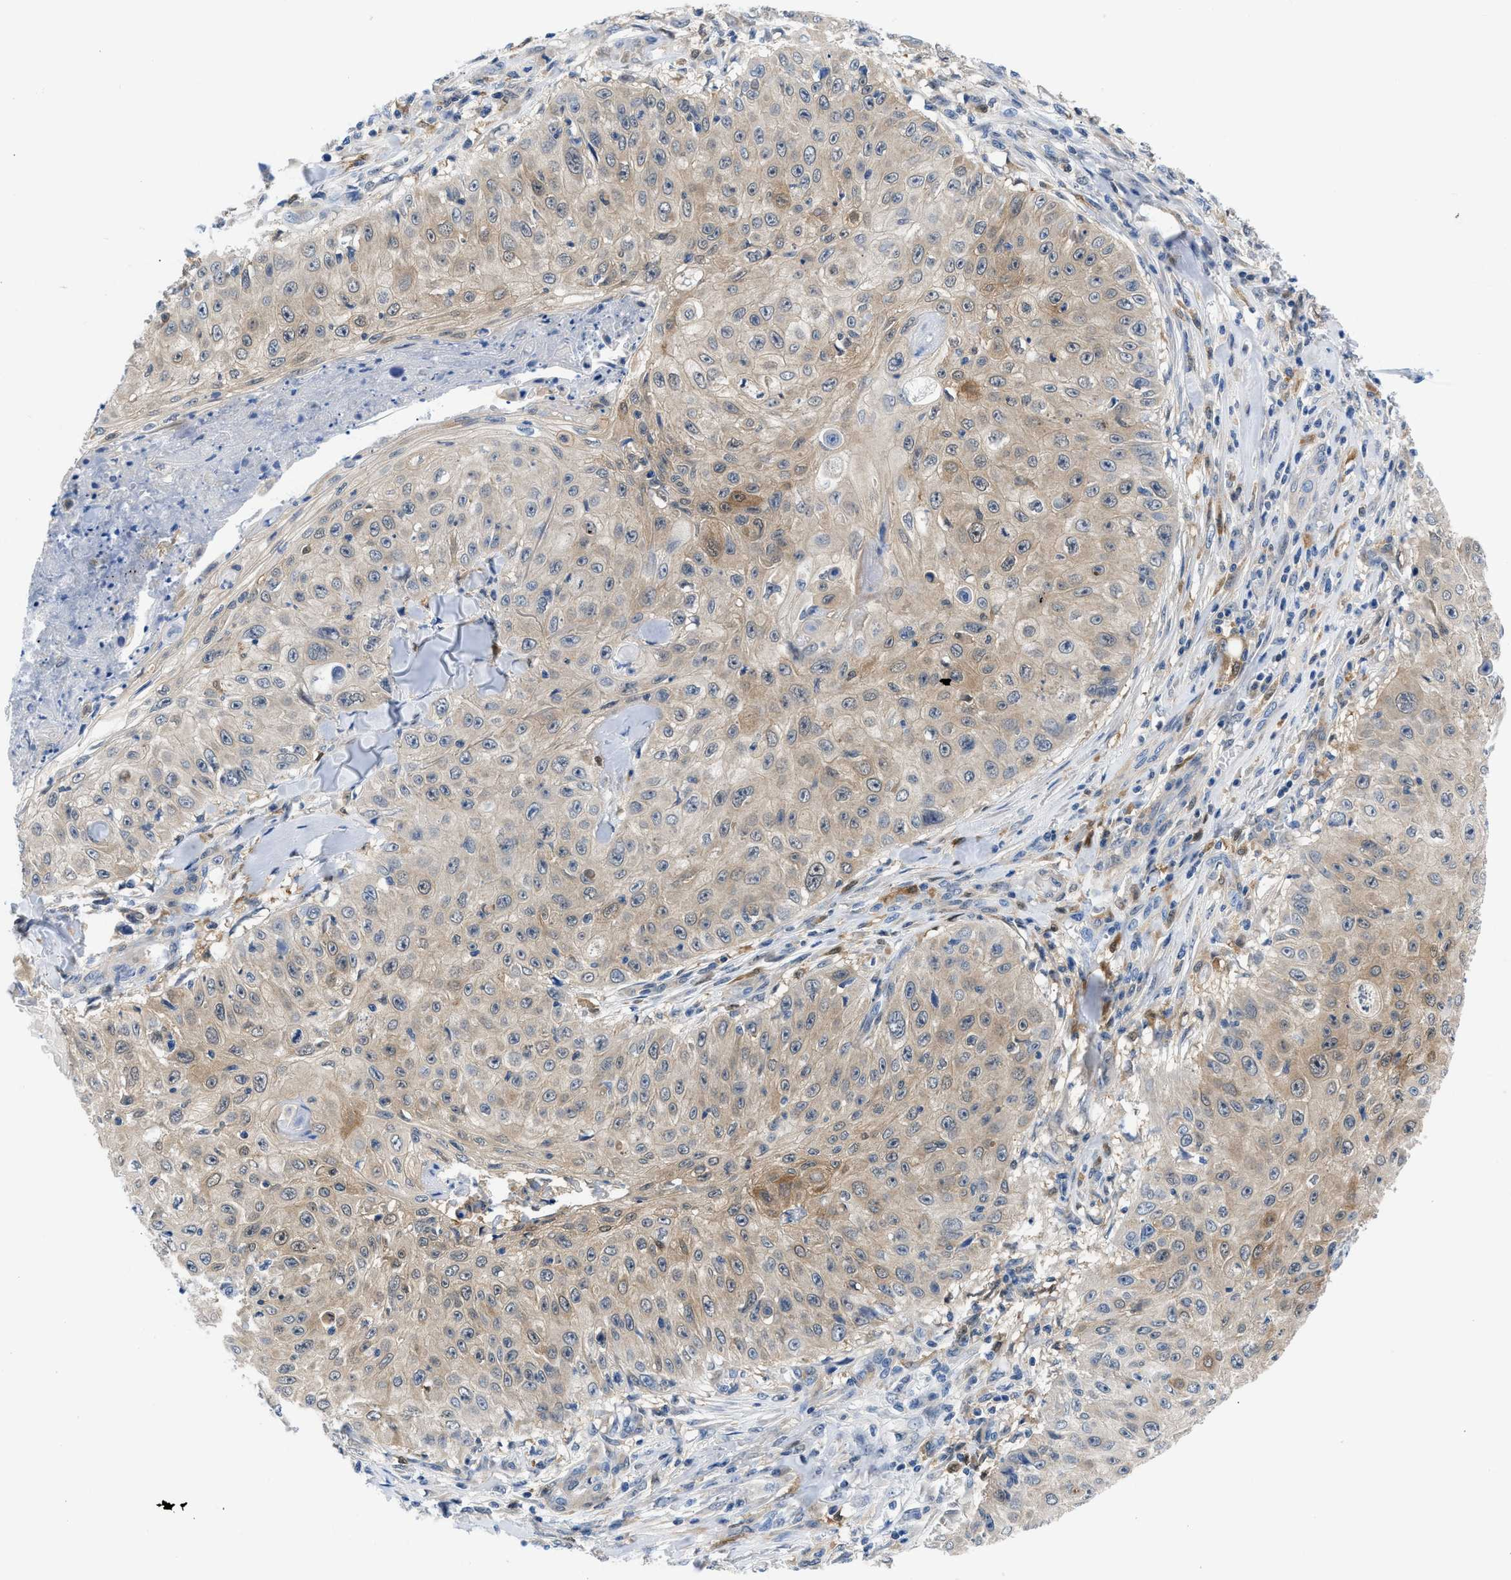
{"staining": {"intensity": "weak", "quantity": "25%-75%", "location": "cytoplasmic/membranous,nuclear"}, "tissue": "skin cancer", "cell_type": "Tumor cells", "image_type": "cancer", "snomed": [{"axis": "morphology", "description": "Squamous cell carcinoma, NOS"}, {"axis": "topography", "description": "Skin"}], "caption": "Human skin squamous cell carcinoma stained with a brown dye reveals weak cytoplasmic/membranous and nuclear positive positivity in approximately 25%-75% of tumor cells.", "gene": "CBR1", "patient": {"sex": "male", "age": 86}}